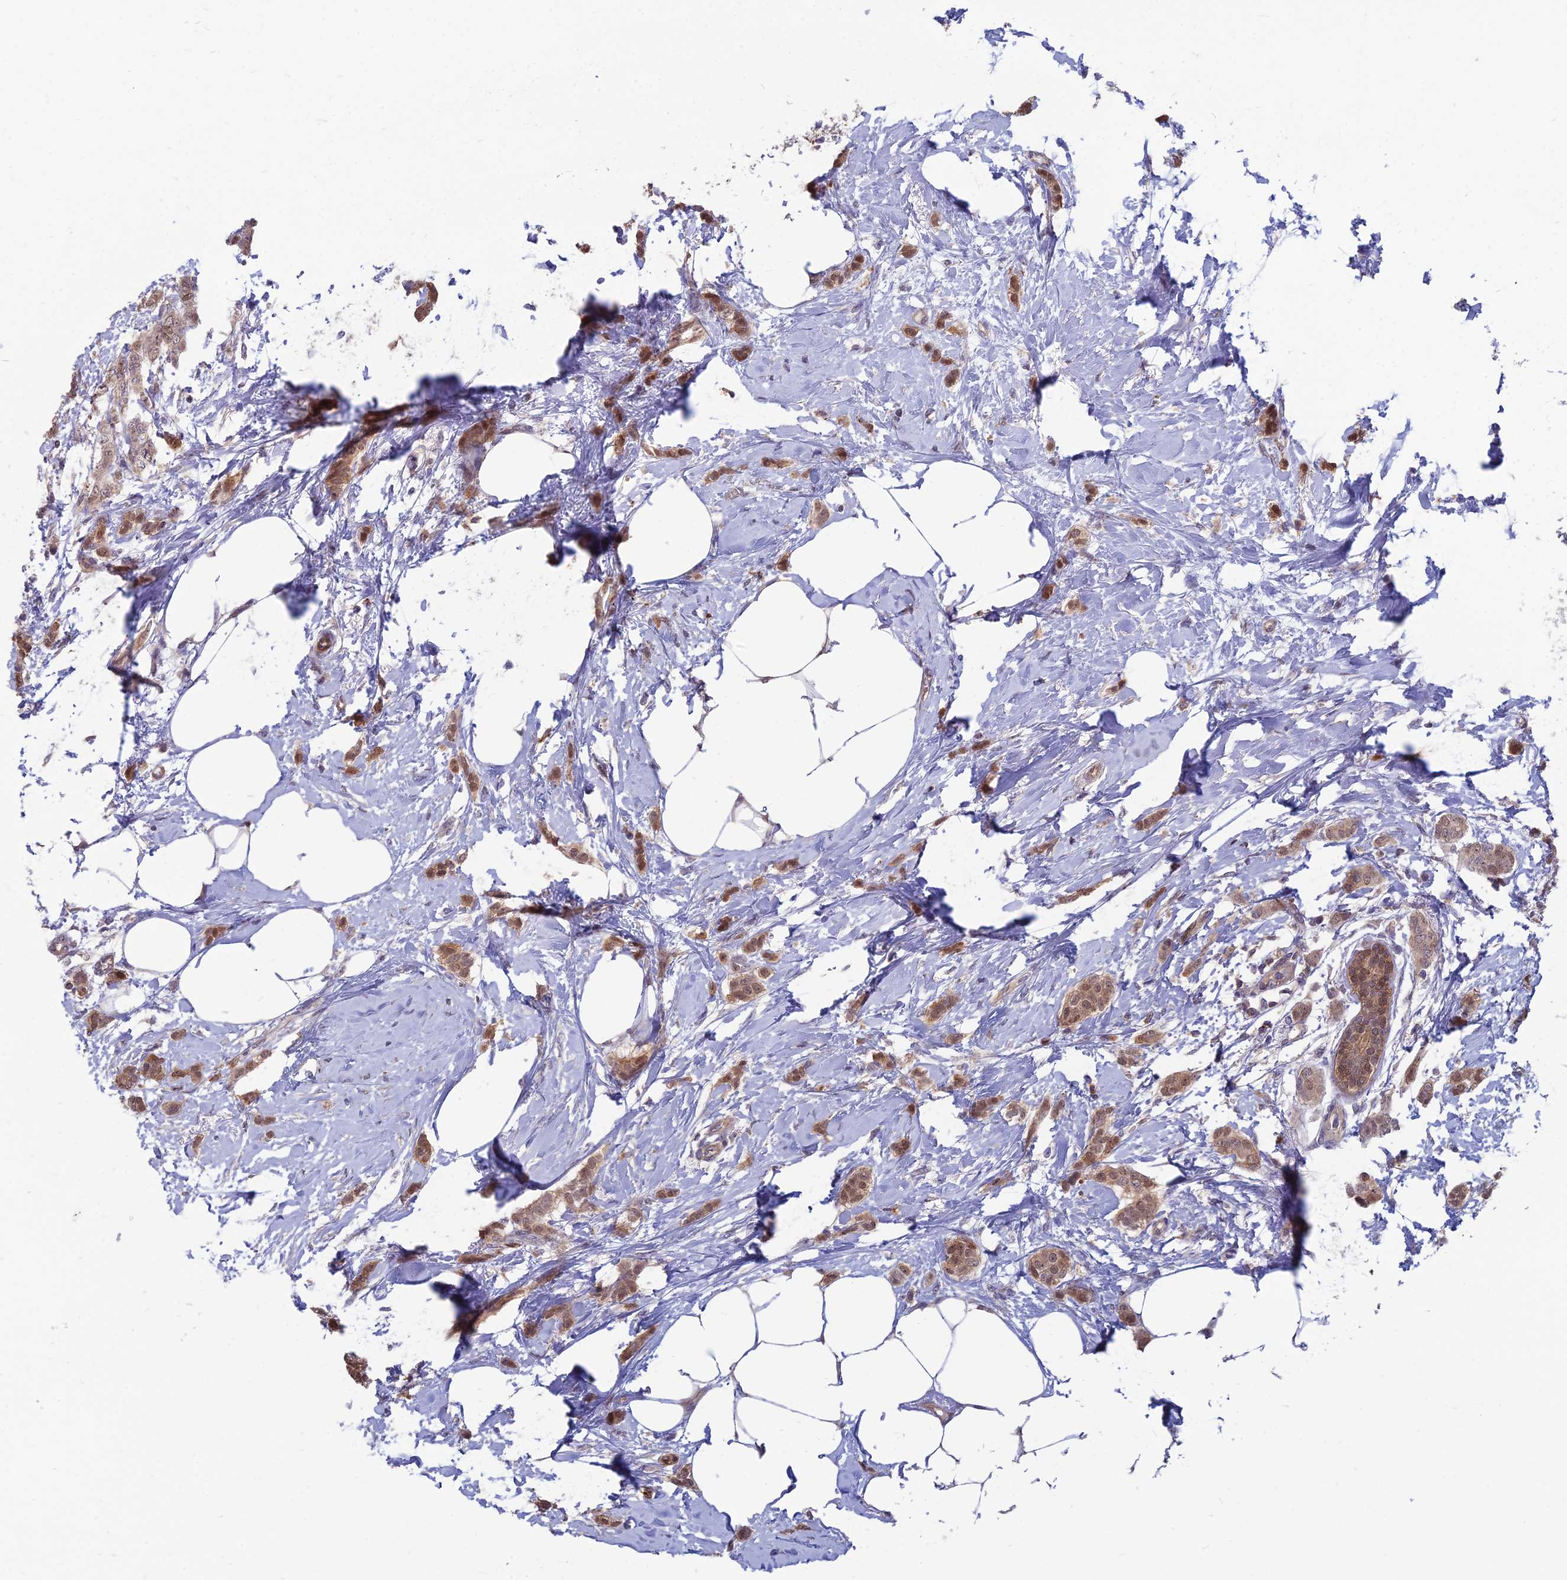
{"staining": {"intensity": "moderate", "quantity": ">75%", "location": "cytoplasmic/membranous,nuclear"}, "tissue": "breast cancer", "cell_type": "Tumor cells", "image_type": "cancer", "snomed": [{"axis": "morphology", "description": "Duct carcinoma"}, {"axis": "topography", "description": "Breast"}], "caption": "IHC of breast cancer demonstrates medium levels of moderate cytoplasmic/membranous and nuclear staining in about >75% of tumor cells.", "gene": "OPA3", "patient": {"sex": "female", "age": 72}}